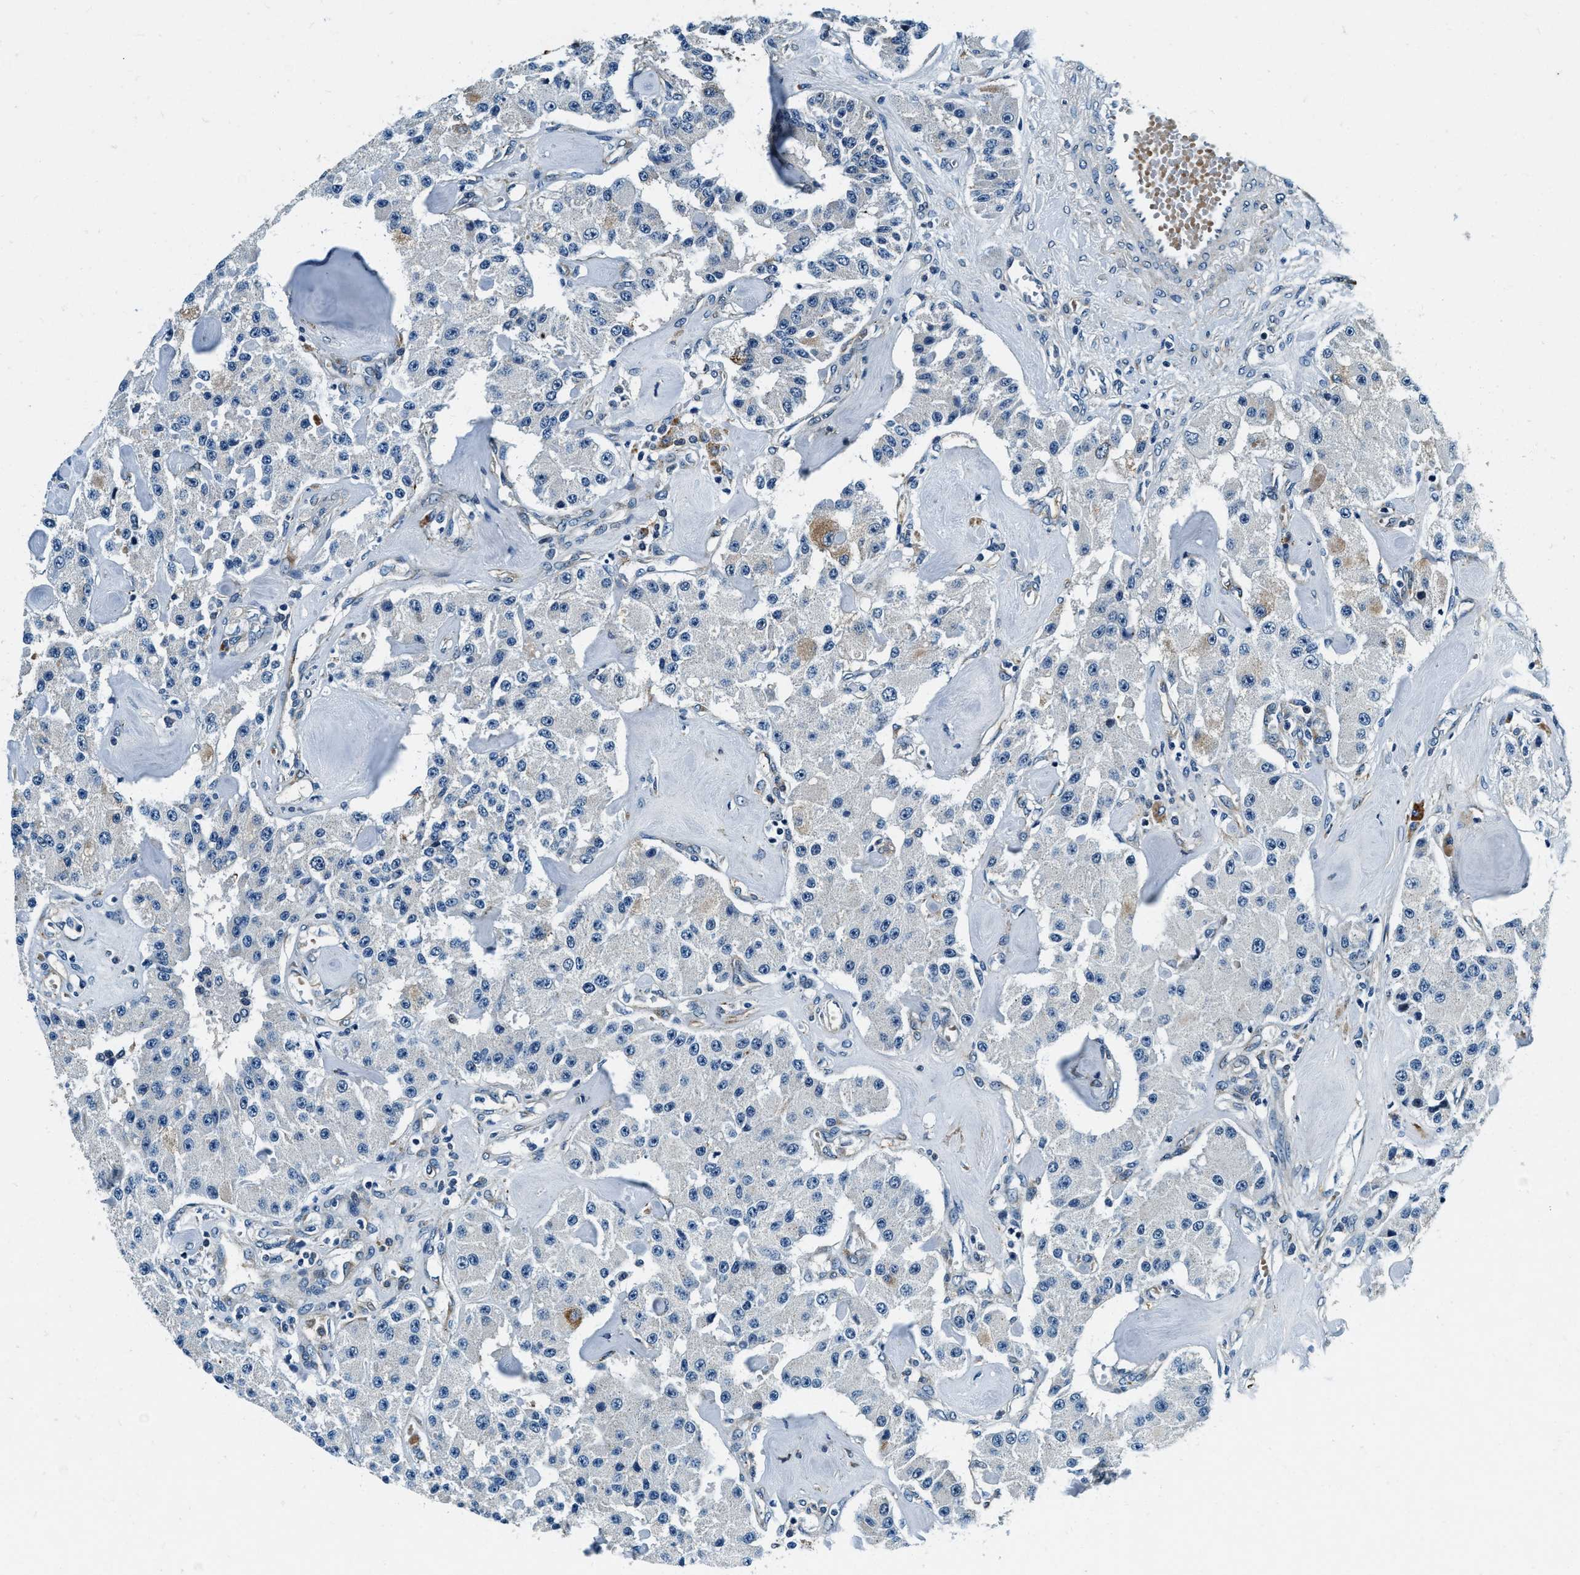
{"staining": {"intensity": "moderate", "quantity": "<25%", "location": "cytoplasmic/membranous"}, "tissue": "carcinoid", "cell_type": "Tumor cells", "image_type": "cancer", "snomed": [{"axis": "morphology", "description": "Carcinoid, malignant, NOS"}, {"axis": "topography", "description": "Pancreas"}], "caption": "This micrograph reveals carcinoid stained with IHC to label a protein in brown. The cytoplasmic/membranous of tumor cells show moderate positivity for the protein. Nuclei are counter-stained blue.", "gene": "C2orf66", "patient": {"sex": "male", "age": 41}}